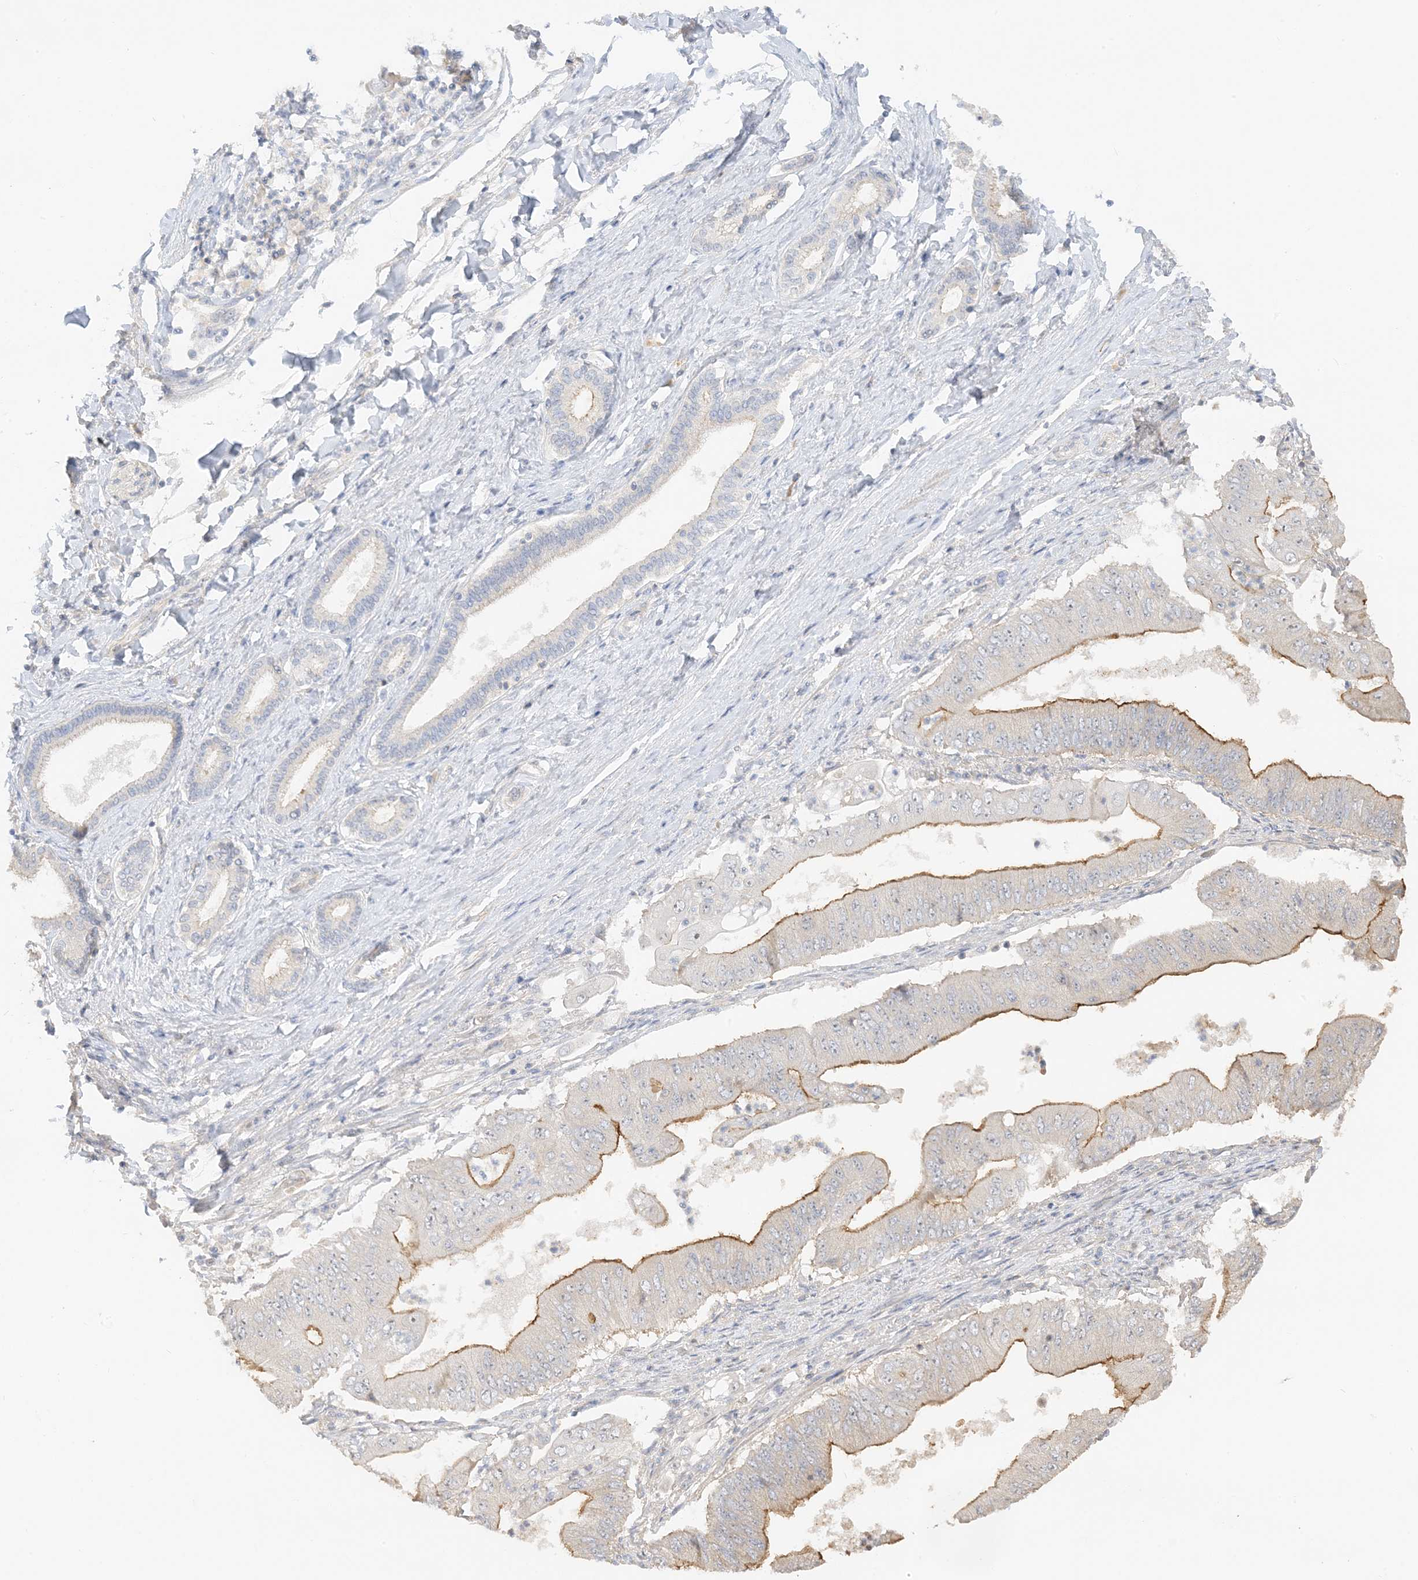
{"staining": {"intensity": "moderate", "quantity": "25%-75%", "location": "cytoplasmic/membranous"}, "tissue": "pancreatic cancer", "cell_type": "Tumor cells", "image_type": "cancer", "snomed": [{"axis": "morphology", "description": "Adenocarcinoma, NOS"}, {"axis": "topography", "description": "Pancreas"}], "caption": "Adenocarcinoma (pancreatic) stained for a protein (brown) shows moderate cytoplasmic/membranous positive expression in approximately 25%-75% of tumor cells.", "gene": "ETAA1", "patient": {"sex": "female", "age": 77}}